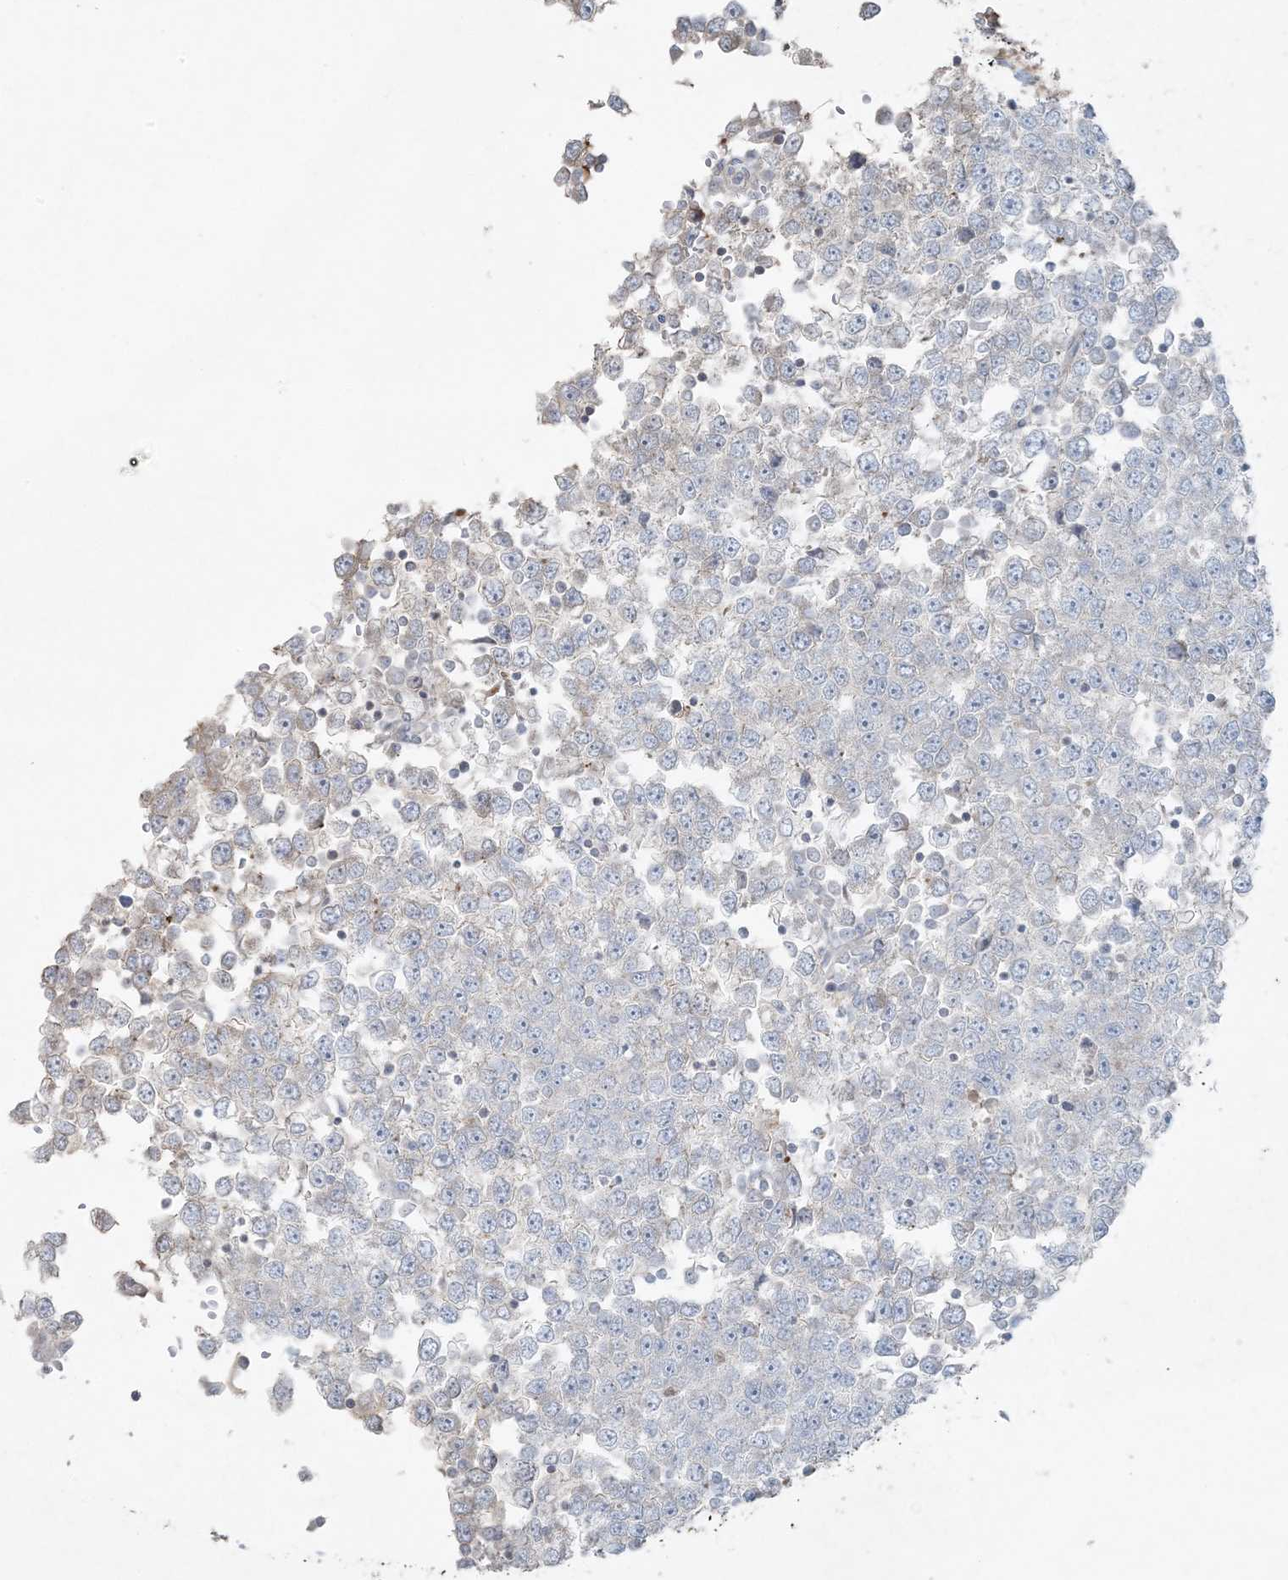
{"staining": {"intensity": "negative", "quantity": "none", "location": "none"}, "tissue": "testis cancer", "cell_type": "Tumor cells", "image_type": "cancer", "snomed": [{"axis": "morphology", "description": "Seminoma, NOS"}, {"axis": "topography", "description": "Testis"}], "caption": "Immunohistochemical staining of human testis cancer (seminoma) reveals no significant staining in tumor cells.", "gene": "PIK3R4", "patient": {"sex": "male", "age": 65}}